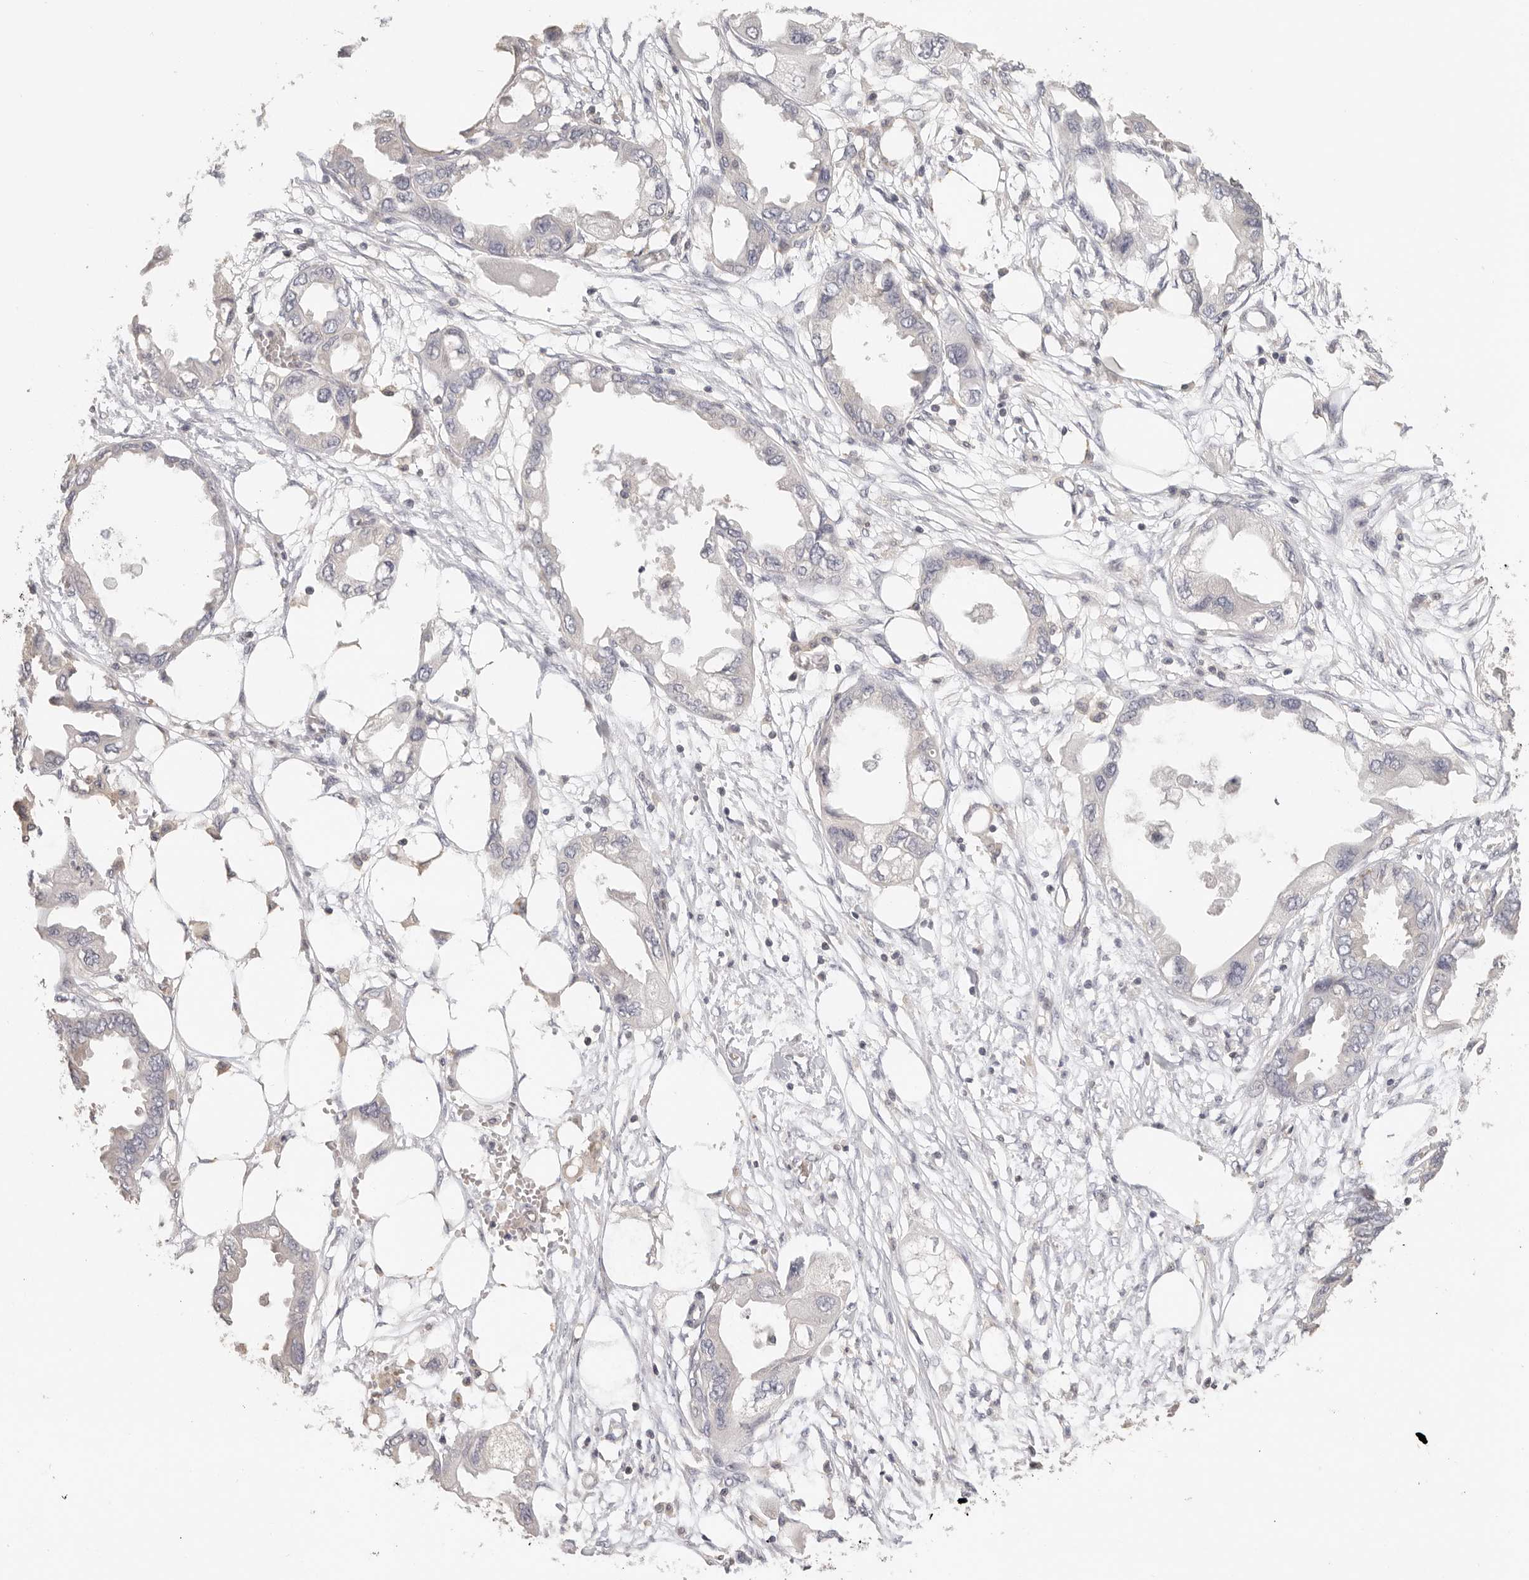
{"staining": {"intensity": "negative", "quantity": "none", "location": "none"}, "tissue": "endometrial cancer", "cell_type": "Tumor cells", "image_type": "cancer", "snomed": [{"axis": "morphology", "description": "Adenocarcinoma, NOS"}, {"axis": "morphology", "description": "Adenocarcinoma, metastatic, NOS"}, {"axis": "topography", "description": "Adipose tissue"}, {"axis": "topography", "description": "Endometrium"}], "caption": "Protein analysis of endometrial cancer shows no significant staining in tumor cells. (IHC, brightfield microscopy, high magnification).", "gene": "CSK", "patient": {"sex": "female", "age": 67}}